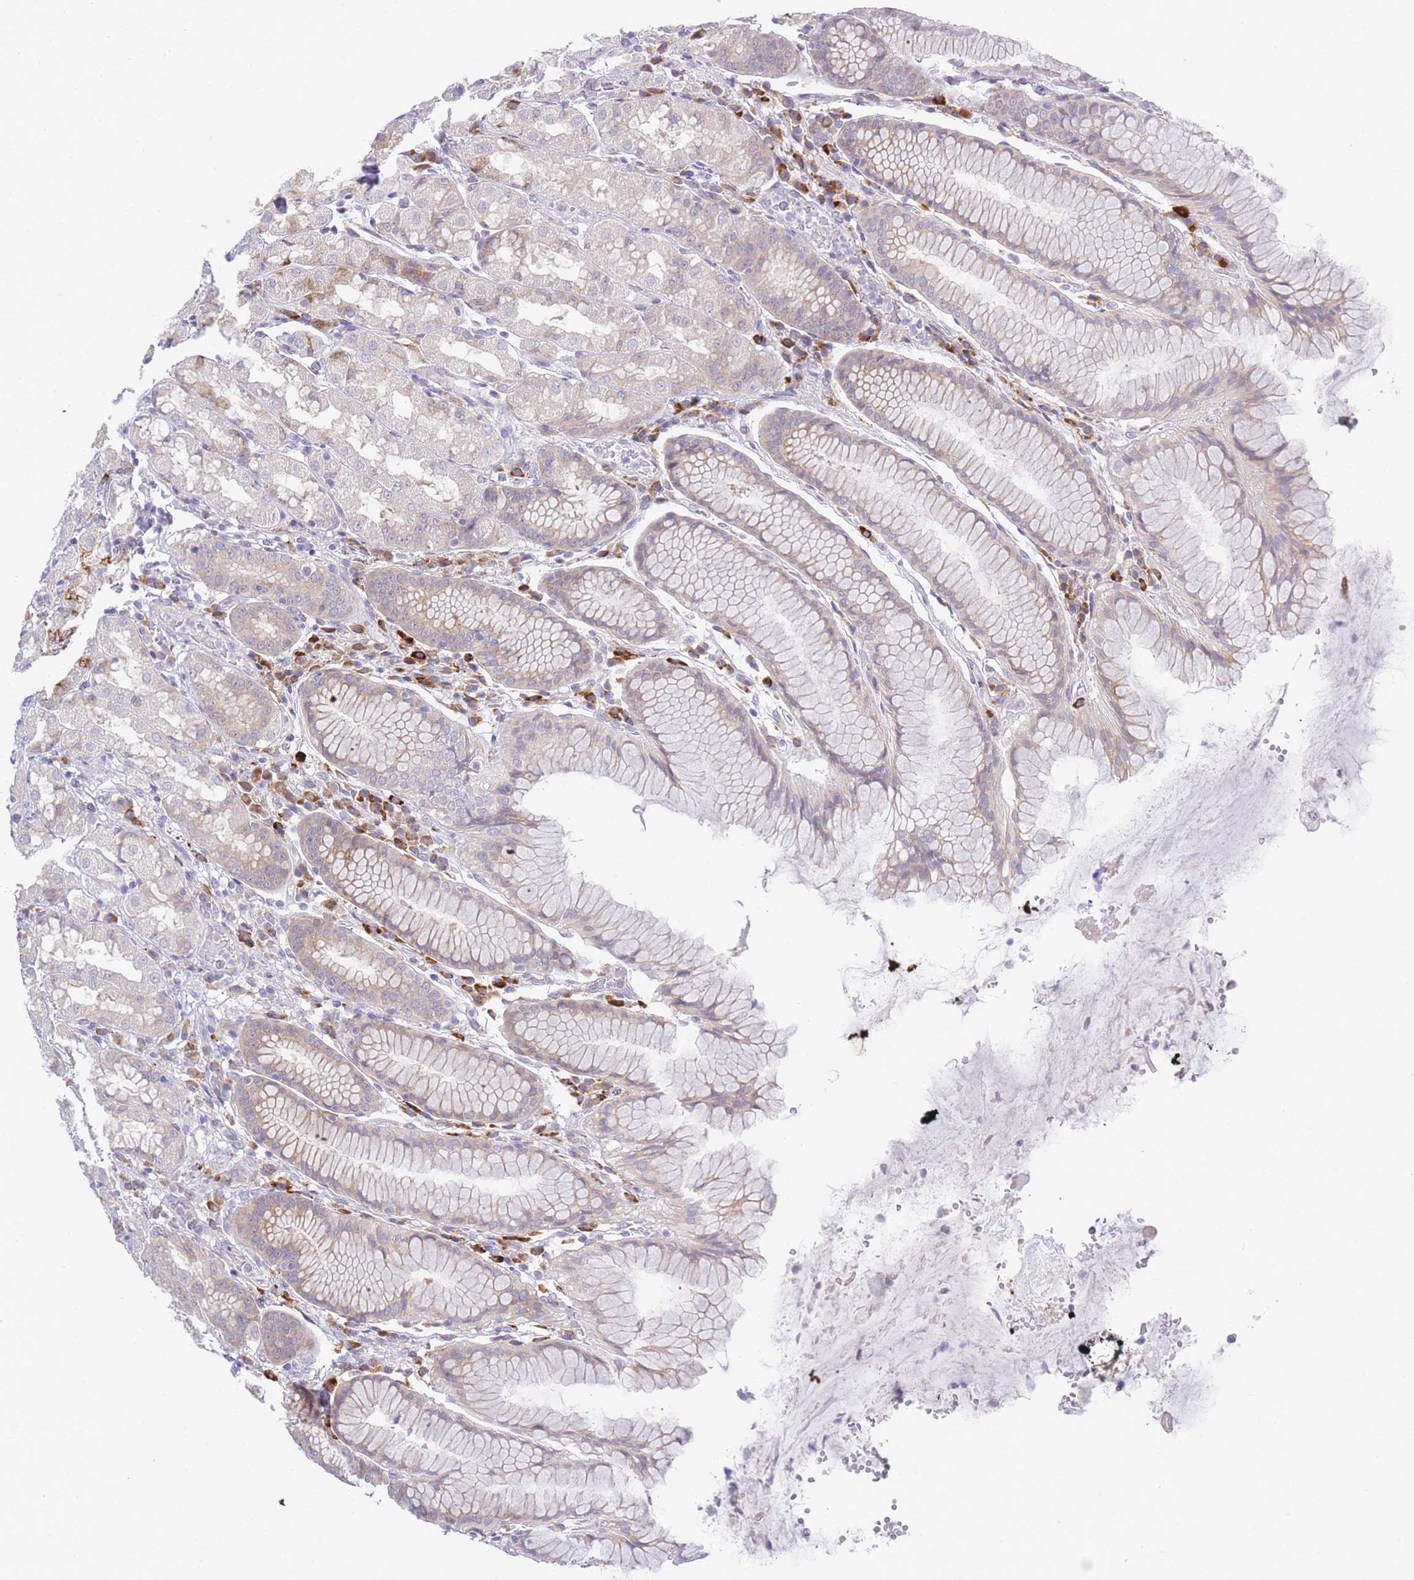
{"staining": {"intensity": "moderate", "quantity": "25%-75%", "location": "cytoplasmic/membranous"}, "tissue": "stomach", "cell_type": "Glandular cells", "image_type": "normal", "snomed": [{"axis": "morphology", "description": "Normal tissue, NOS"}, {"axis": "topography", "description": "Stomach, lower"}], "caption": "Immunohistochemistry image of benign stomach: human stomach stained using immunohistochemistry exhibits medium levels of moderate protein expression localized specifically in the cytoplasmic/membranous of glandular cells, appearing as a cytoplasmic/membranous brown color.", "gene": "ZNF510", "patient": {"sex": "female", "age": 56}}